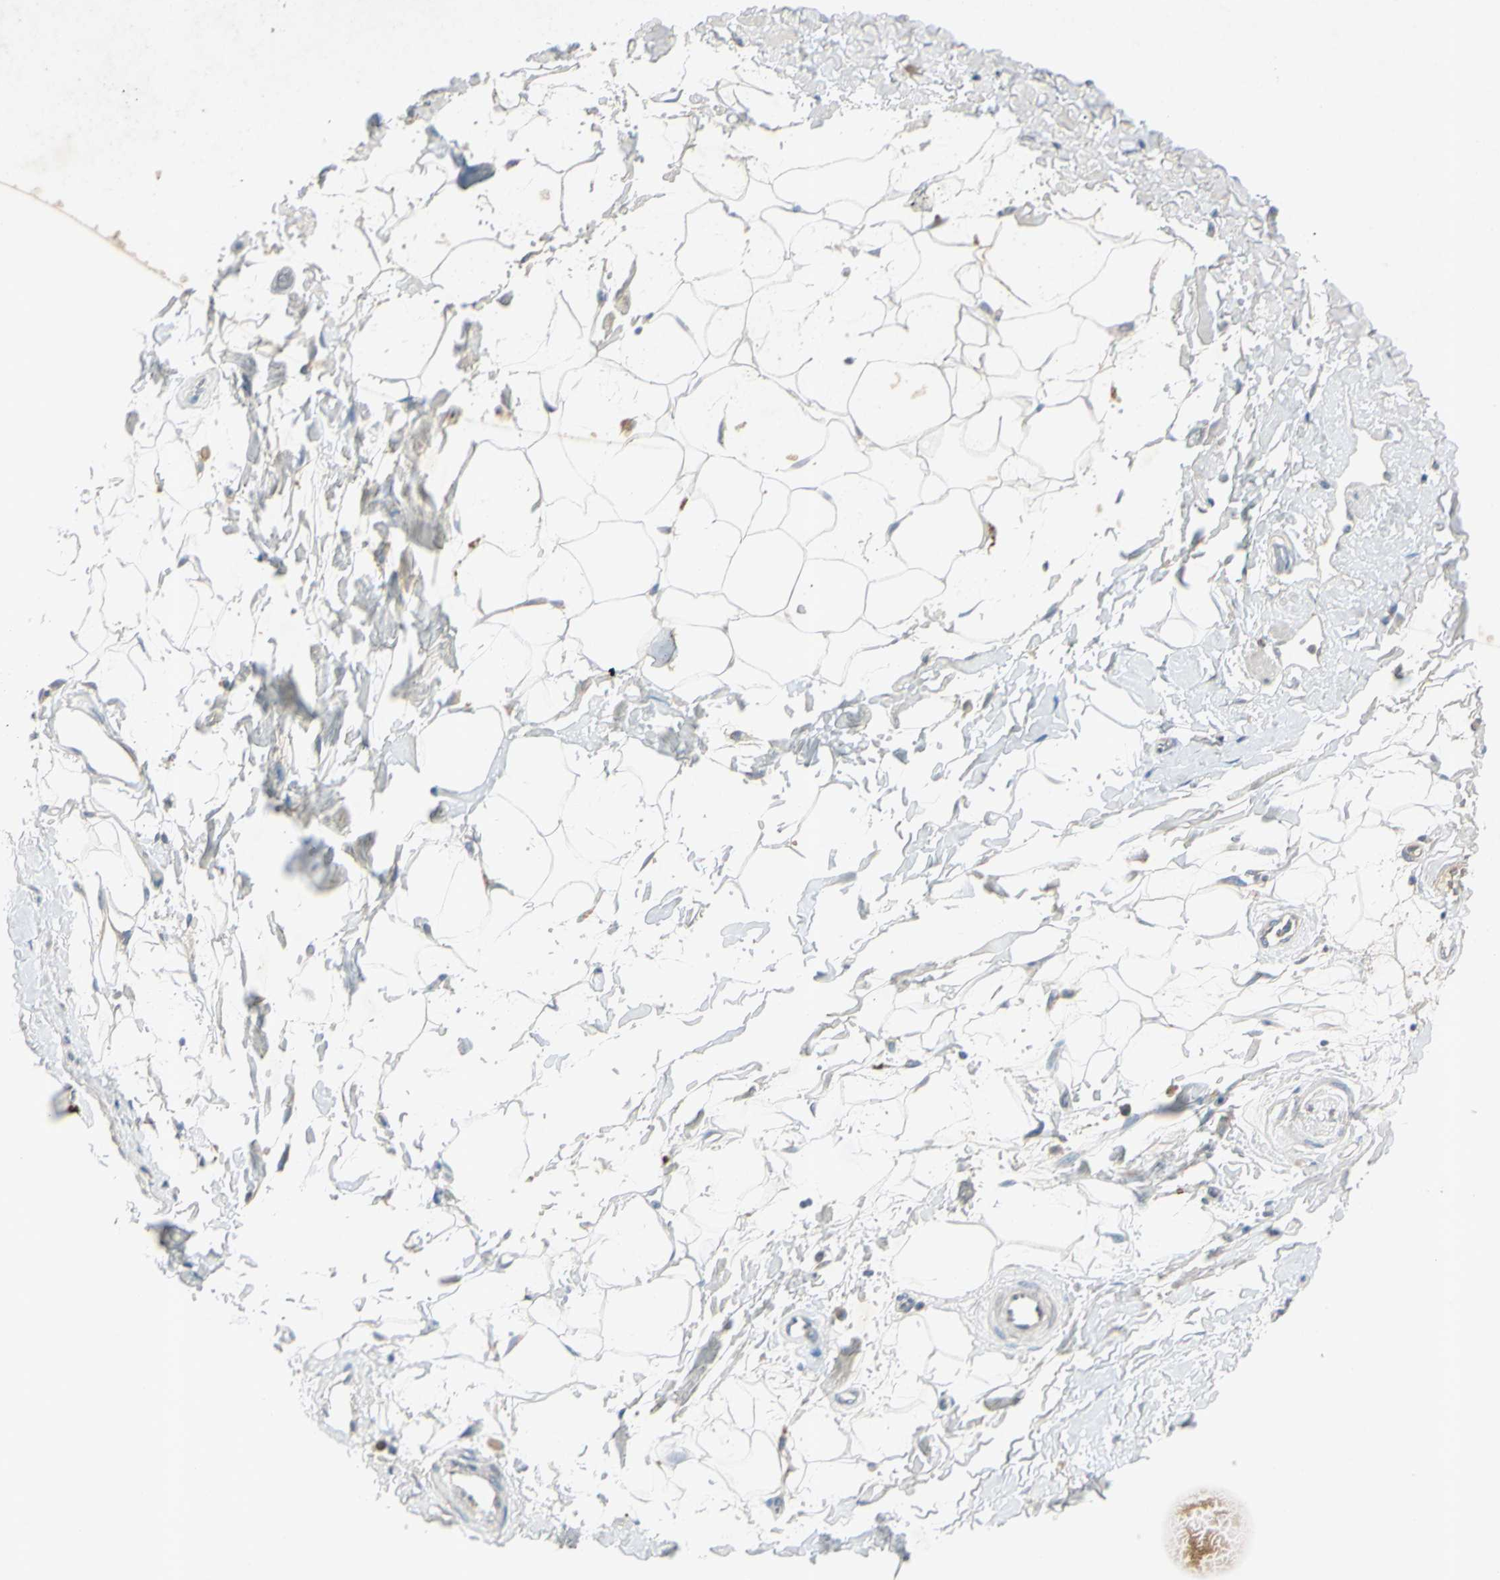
{"staining": {"intensity": "negative", "quantity": "none", "location": "none"}, "tissue": "adipose tissue", "cell_type": "Adipocytes", "image_type": "normal", "snomed": [{"axis": "morphology", "description": "Normal tissue, NOS"}, {"axis": "topography", "description": "Soft tissue"}], "caption": "Adipocytes show no significant expression in normal adipose tissue. Nuclei are stained in blue.", "gene": "AATK", "patient": {"sex": "male", "age": 72}}